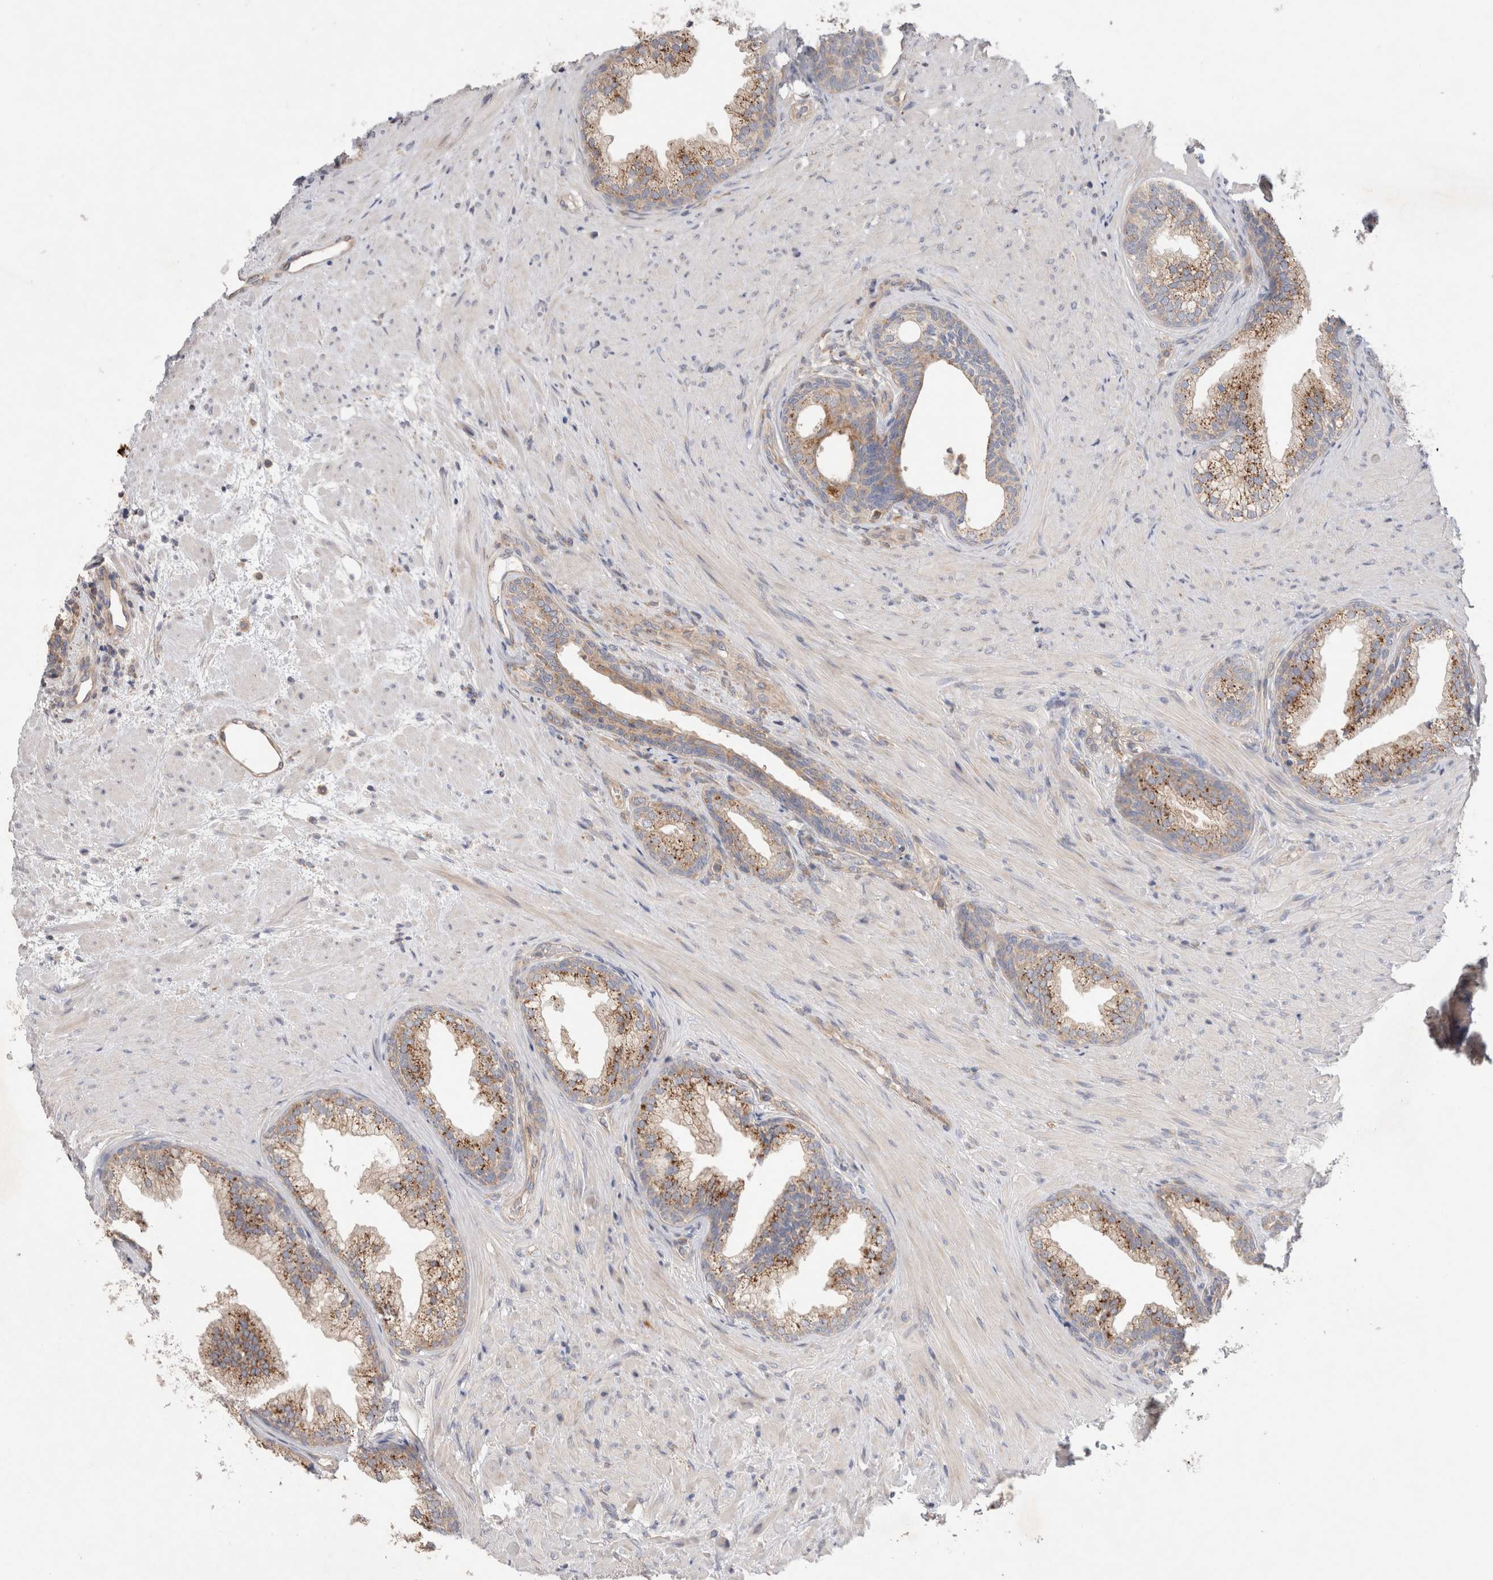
{"staining": {"intensity": "moderate", "quantity": ">75%", "location": "cytoplasmic/membranous"}, "tissue": "prostate", "cell_type": "Glandular cells", "image_type": "normal", "snomed": [{"axis": "morphology", "description": "Normal tissue, NOS"}, {"axis": "topography", "description": "Prostate"}], "caption": "Protein staining by immunohistochemistry demonstrates moderate cytoplasmic/membranous expression in approximately >75% of glandular cells in normal prostate.", "gene": "TBC1D16", "patient": {"sex": "male", "age": 76}}